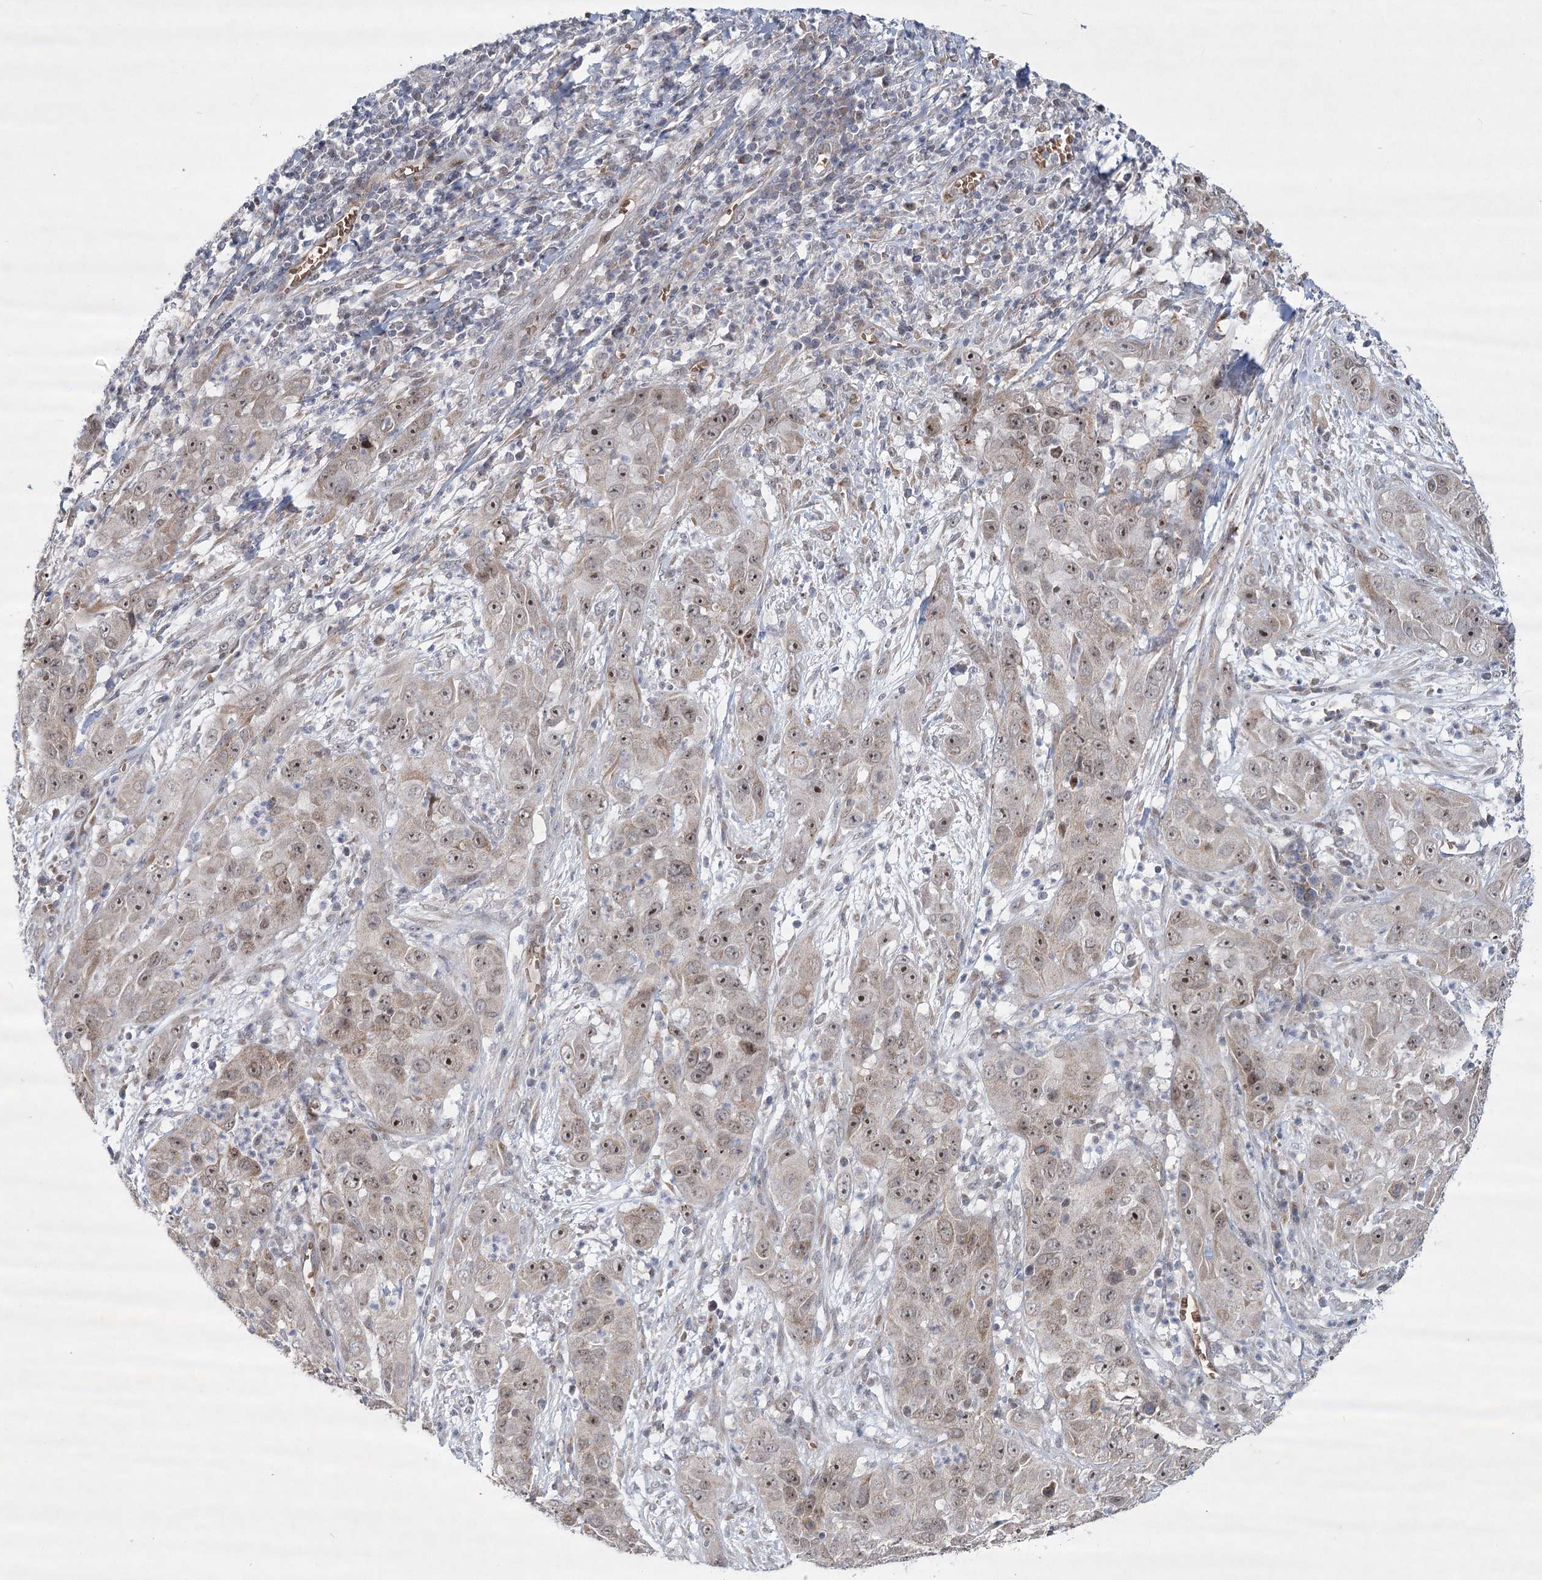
{"staining": {"intensity": "weak", "quantity": ">75%", "location": "cytoplasmic/membranous,nuclear"}, "tissue": "cervical cancer", "cell_type": "Tumor cells", "image_type": "cancer", "snomed": [{"axis": "morphology", "description": "Squamous cell carcinoma, NOS"}, {"axis": "topography", "description": "Cervix"}], "caption": "IHC (DAB) staining of cervical cancer exhibits weak cytoplasmic/membranous and nuclear protein positivity in approximately >75% of tumor cells.", "gene": "NSMCE4A", "patient": {"sex": "female", "age": 32}}